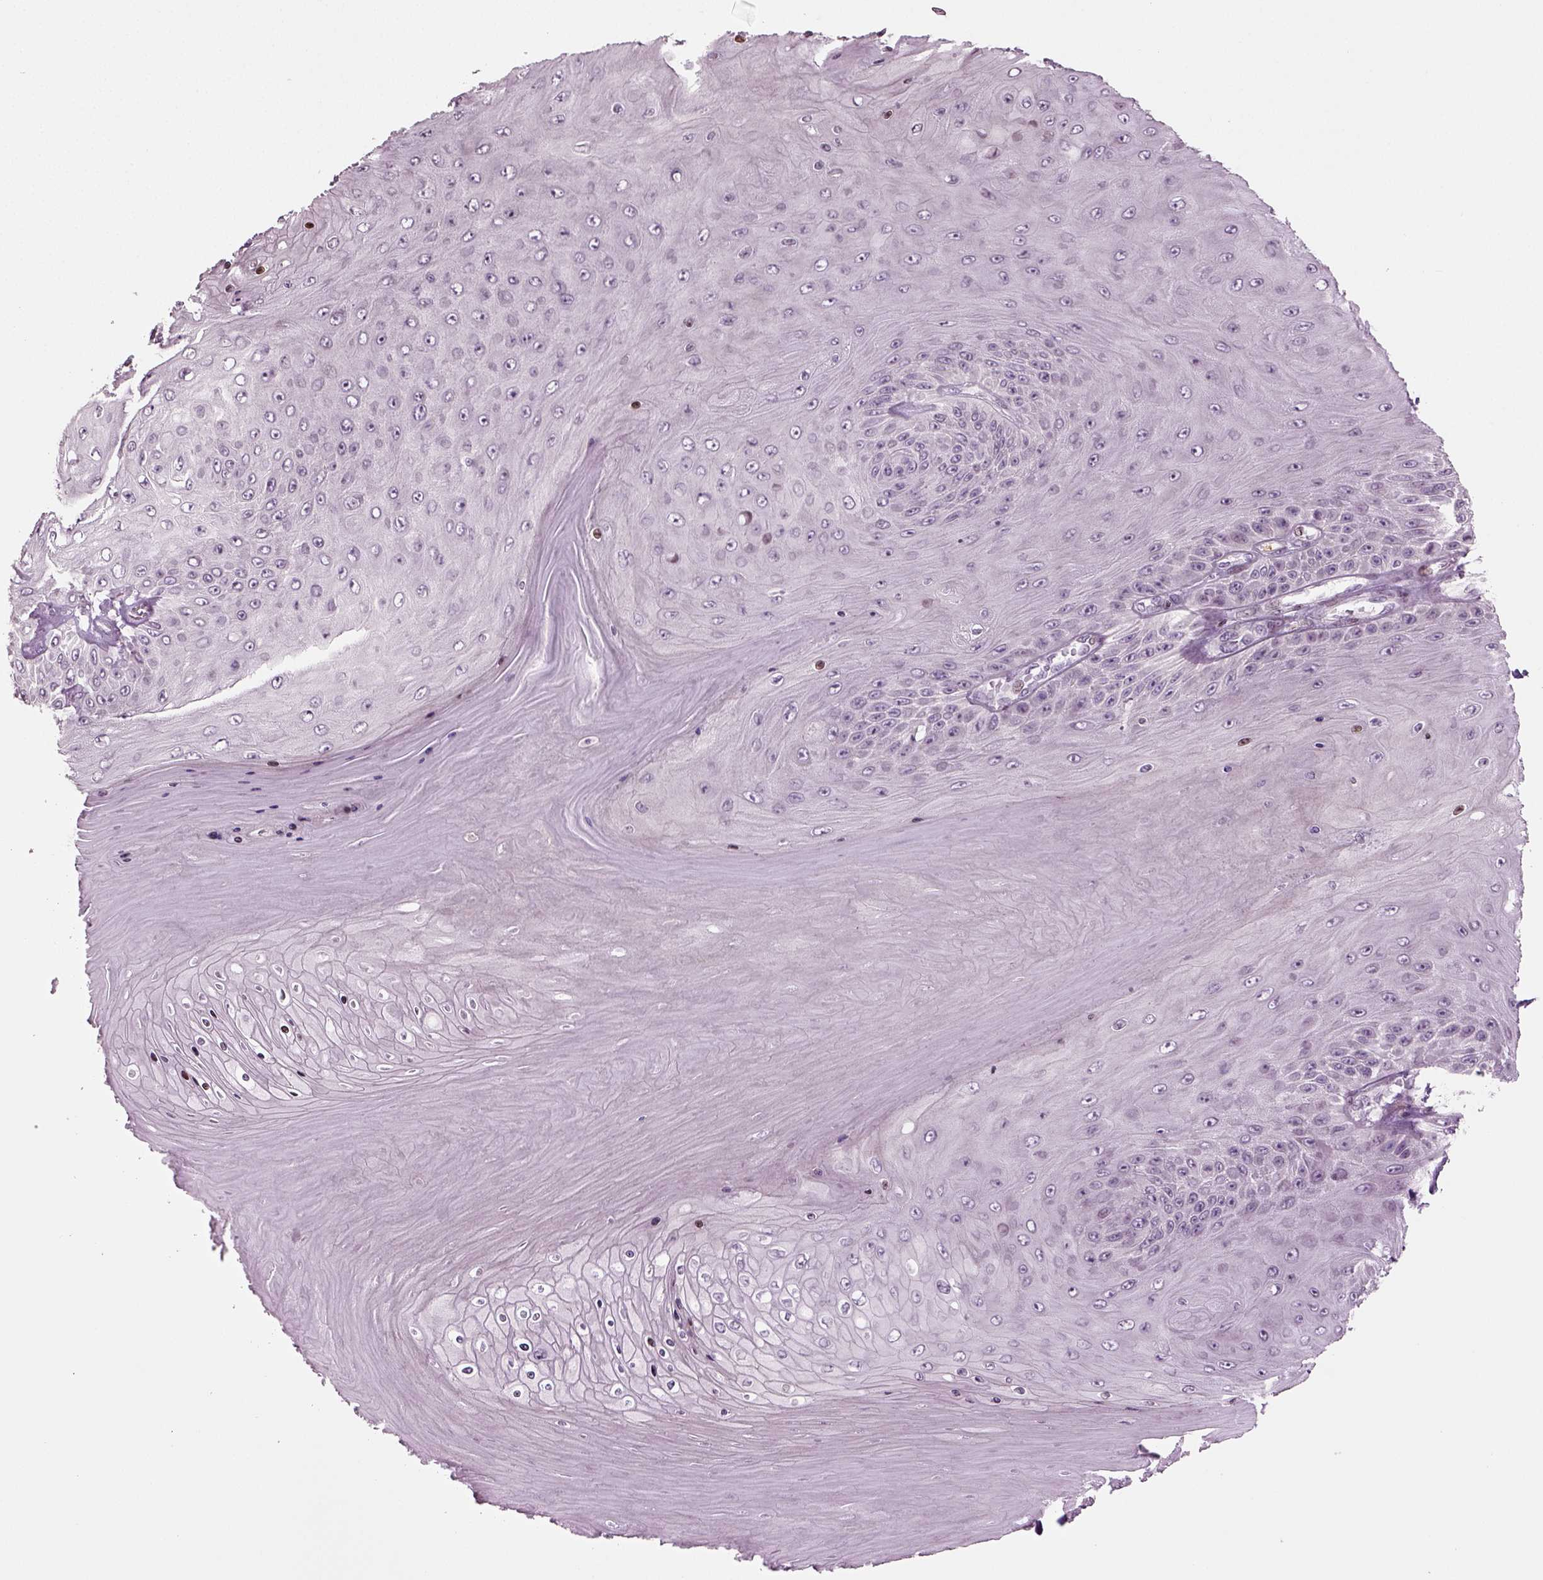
{"staining": {"intensity": "negative", "quantity": "none", "location": "none"}, "tissue": "skin cancer", "cell_type": "Tumor cells", "image_type": "cancer", "snomed": [{"axis": "morphology", "description": "Squamous cell carcinoma, NOS"}, {"axis": "topography", "description": "Skin"}], "caption": "Skin cancer was stained to show a protein in brown. There is no significant staining in tumor cells.", "gene": "HEYL", "patient": {"sex": "male", "age": 62}}